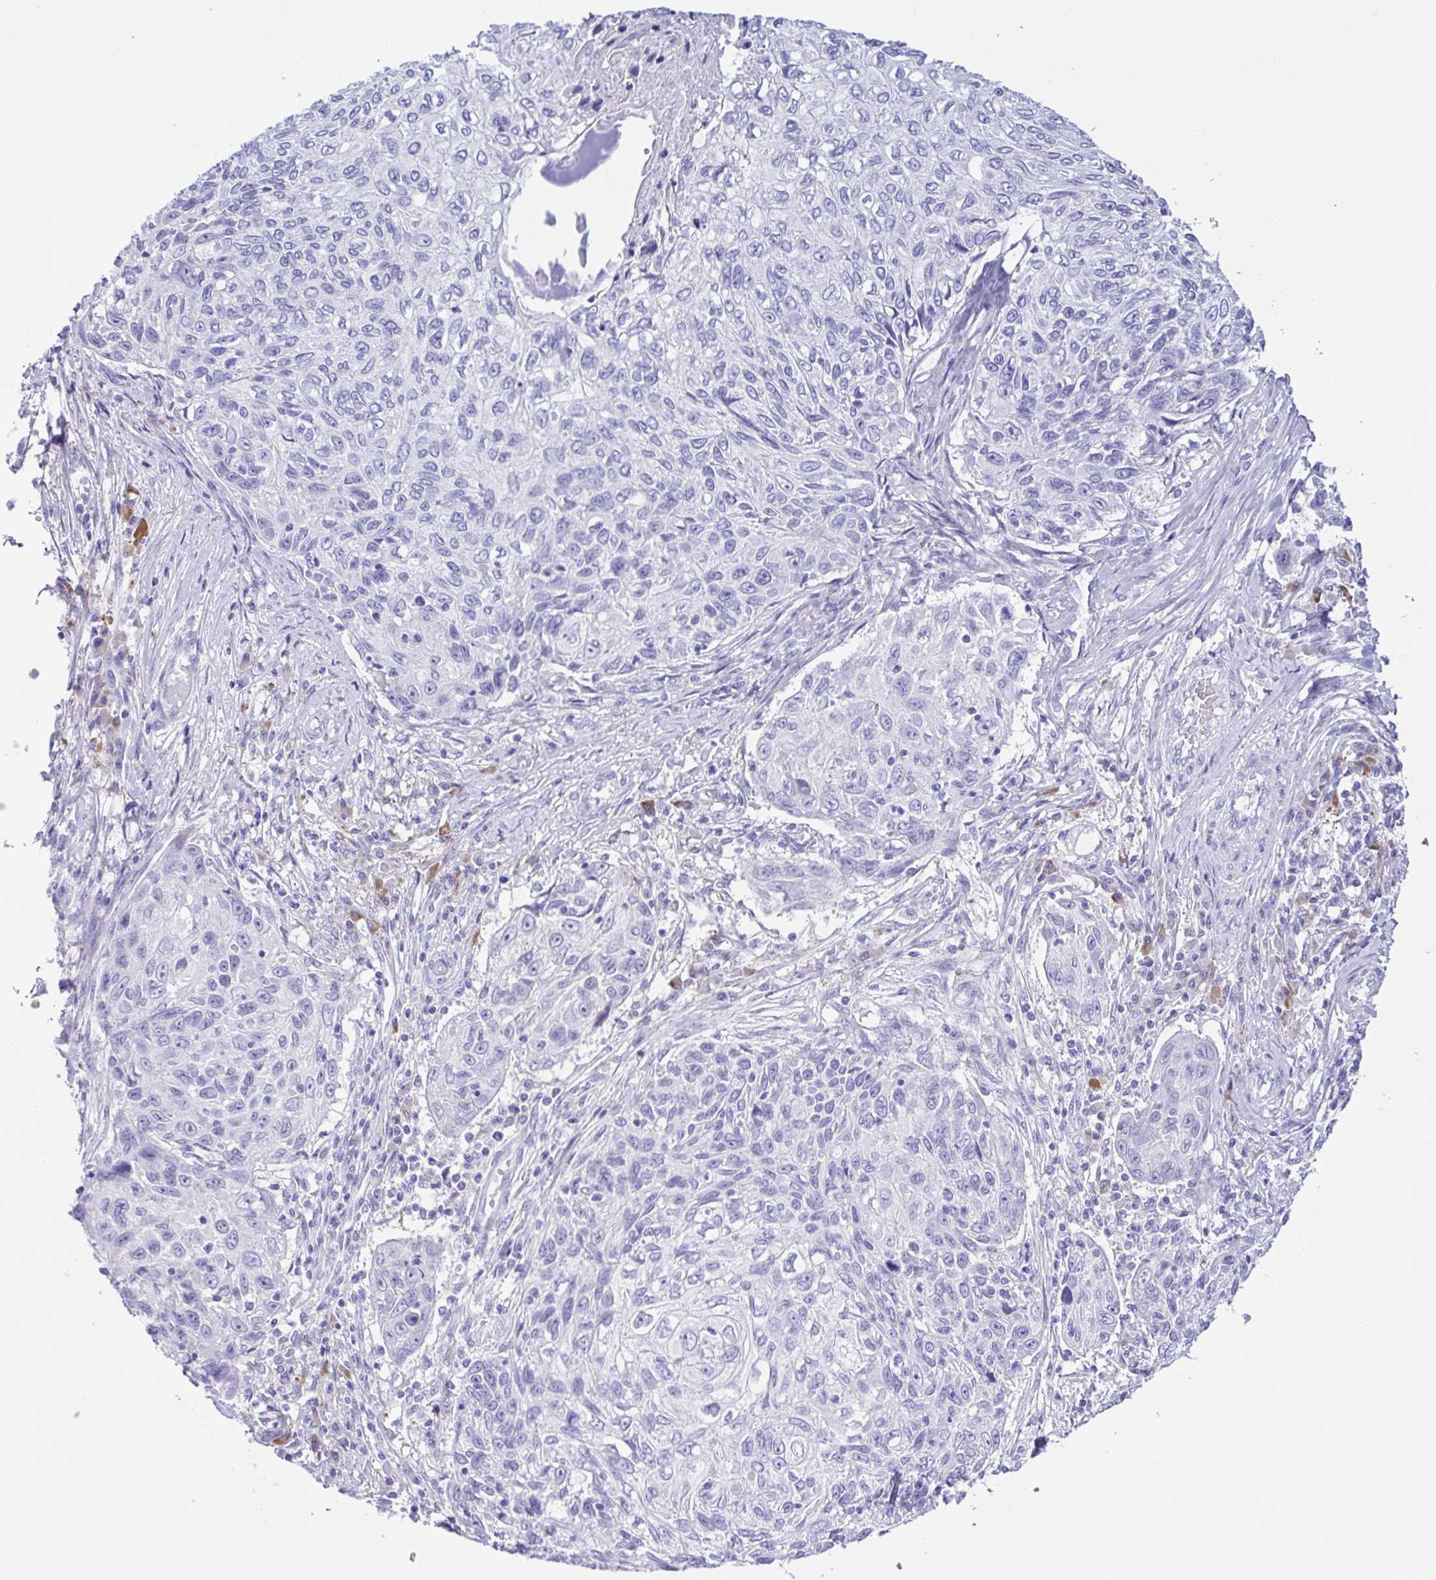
{"staining": {"intensity": "negative", "quantity": "none", "location": "none"}, "tissue": "skin cancer", "cell_type": "Tumor cells", "image_type": "cancer", "snomed": [{"axis": "morphology", "description": "Squamous cell carcinoma, NOS"}, {"axis": "topography", "description": "Skin"}], "caption": "Tumor cells are negative for brown protein staining in skin cancer.", "gene": "GPR17", "patient": {"sex": "male", "age": 92}}